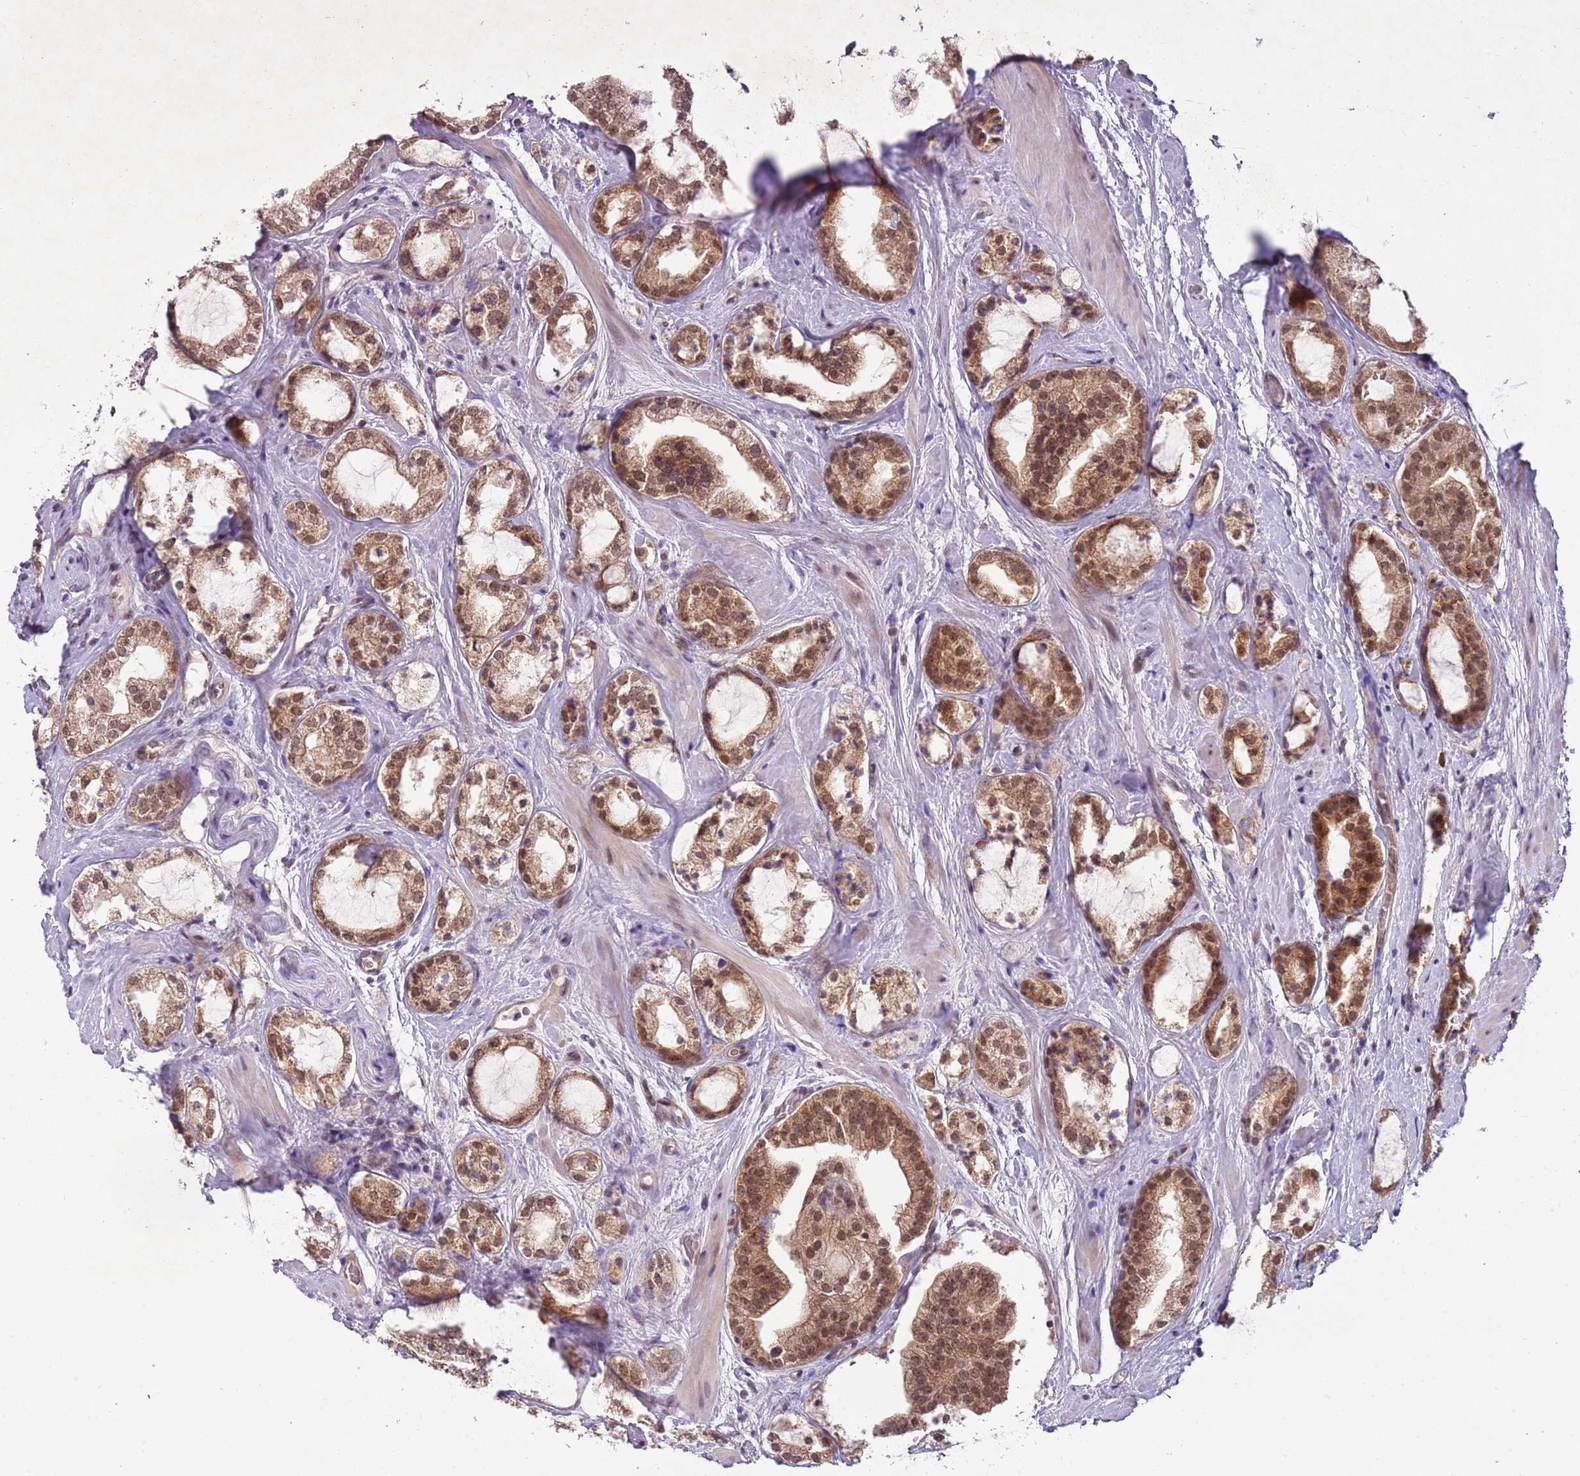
{"staining": {"intensity": "moderate", "quantity": ">75%", "location": "cytoplasmic/membranous,nuclear"}, "tissue": "prostate cancer", "cell_type": "Tumor cells", "image_type": "cancer", "snomed": [{"axis": "morphology", "description": "Adenocarcinoma, High grade"}, {"axis": "topography", "description": "Prostate"}], "caption": "Prostate cancer (high-grade adenocarcinoma) tissue shows moderate cytoplasmic/membranous and nuclear staining in about >75% of tumor cells, visualized by immunohistochemistry.", "gene": "FAM120AOS", "patient": {"sex": "male", "age": 64}}